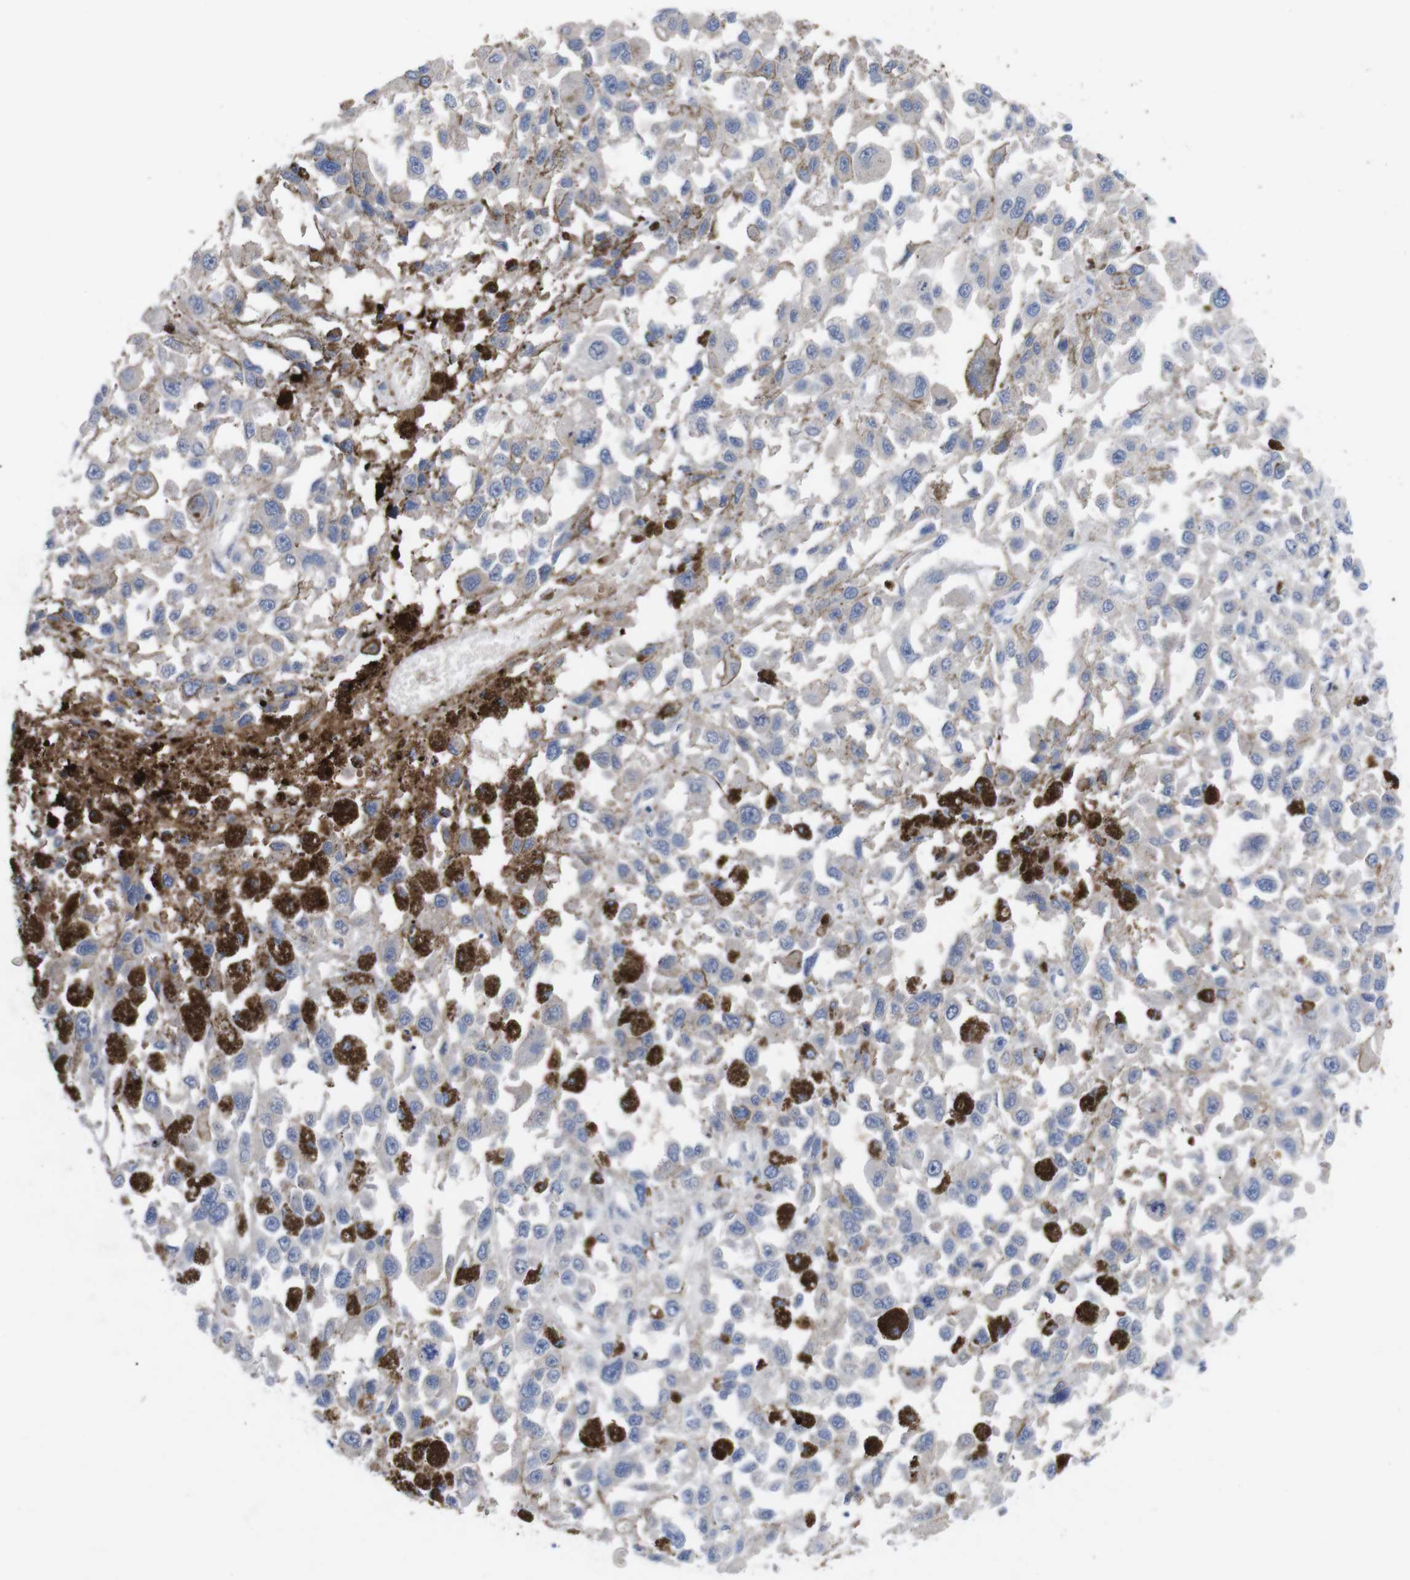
{"staining": {"intensity": "weak", "quantity": "25%-75%", "location": "cytoplasmic/membranous"}, "tissue": "melanoma", "cell_type": "Tumor cells", "image_type": "cancer", "snomed": [{"axis": "morphology", "description": "Malignant melanoma, Metastatic site"}, {"axis": "topography", "description": "Lymph node"}], "caption": "Protein analysis of malignant melanoma (metastatic site) tissue displays weak cytoplasmic/membranous staining in approximately 25%-75% of tumor cells.", "gene": "C5AR1", "patient": {"sex": "male", "age": 59}}